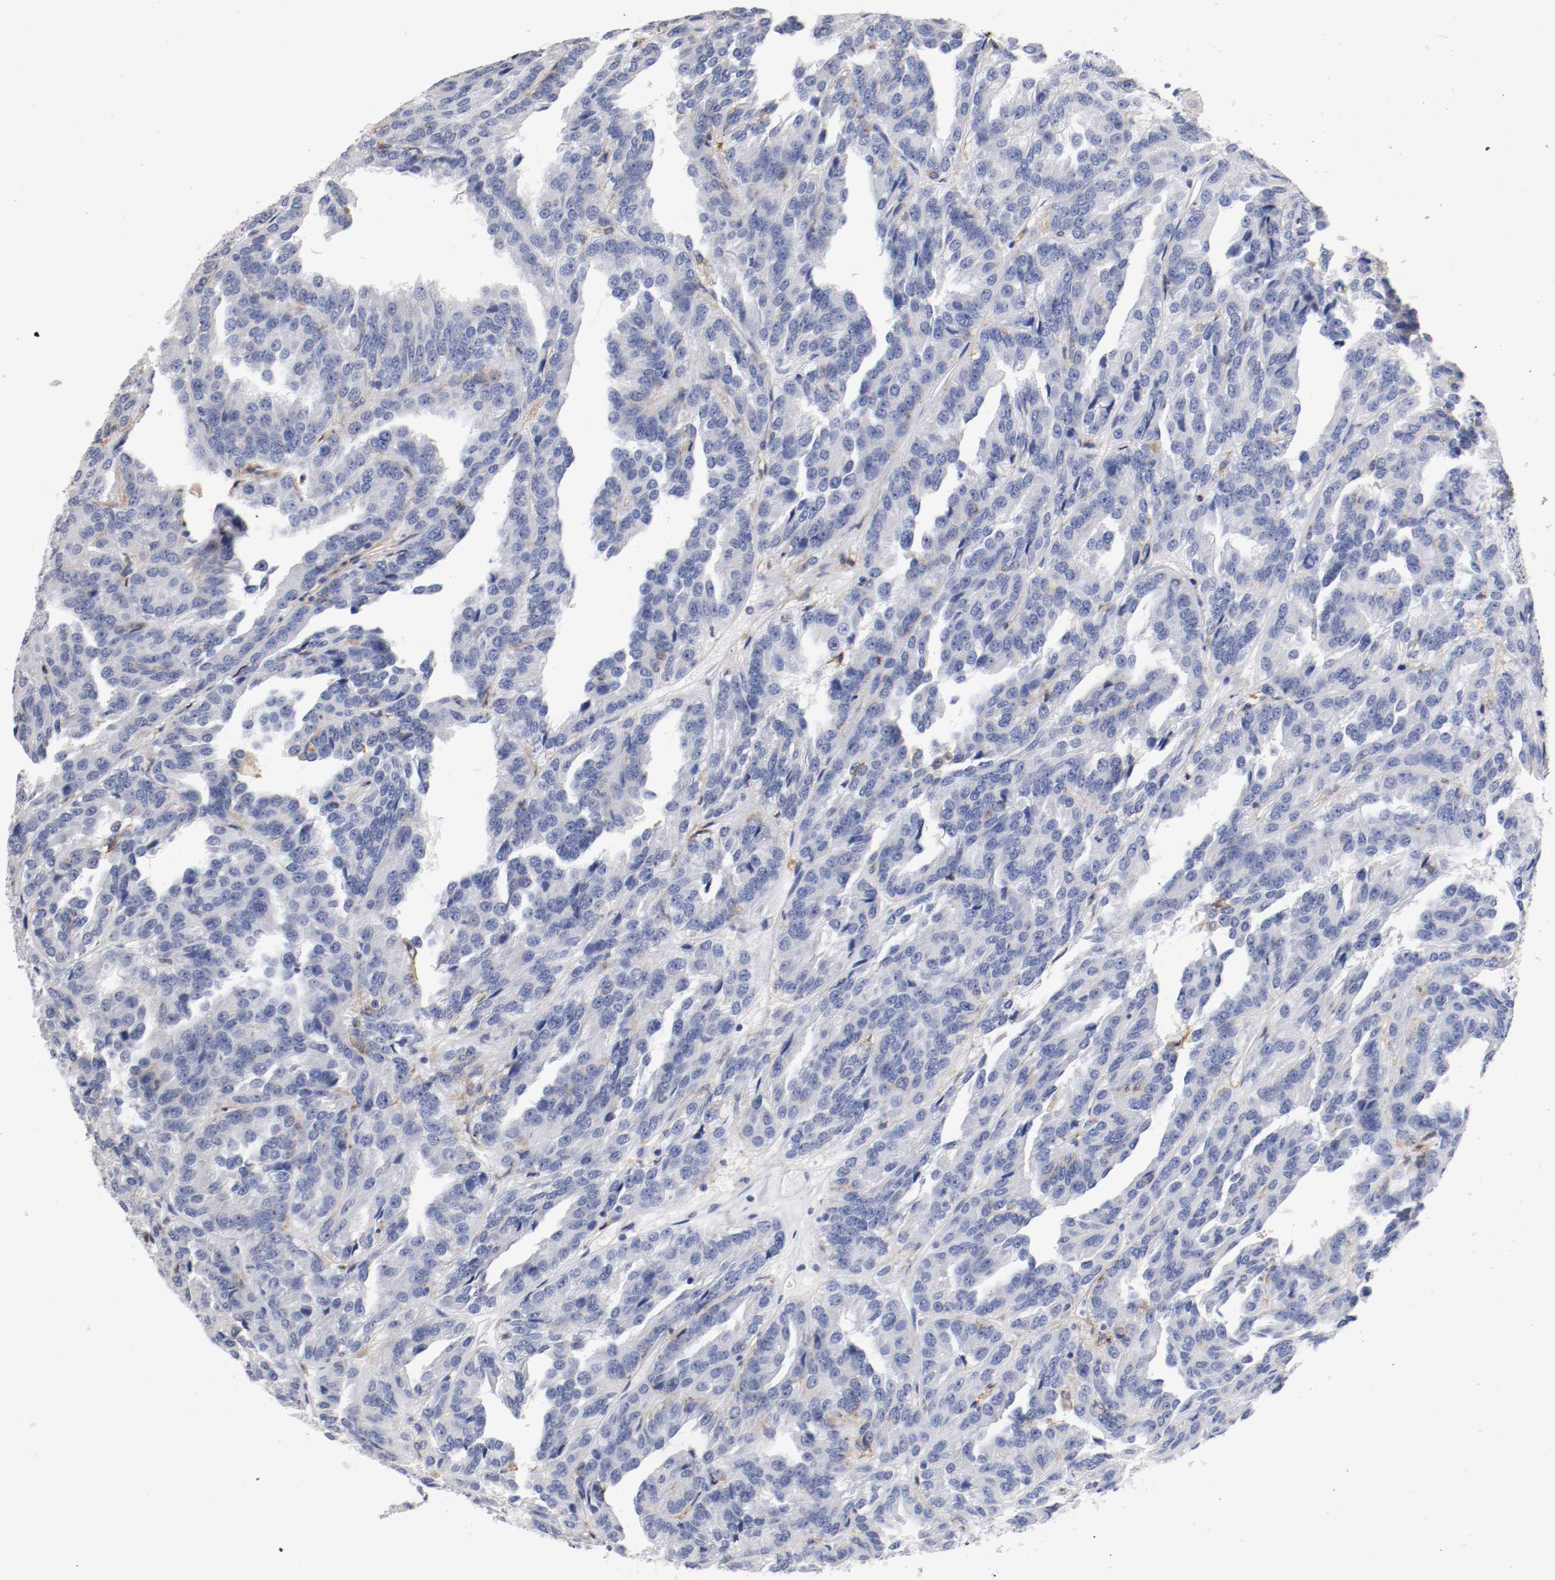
{"staining": {"intensity": "negative", "quantity": "none", "location": "none"}, "tissue": "renal cancer", "cell_type": "Tumor cells", "image_type": "cancer", "snomed": [{"axis": "morphology", "description": "Adenocarcinoma, NOS"}, {"axis": "topography", "description": "Kidney"}], "caption": "DAB immunohistochemical staining of human renal cancer displays no significant expression in tumor cells.", "gene": "FGFBP1", "patient": {"sex": "male", "age": 46}}